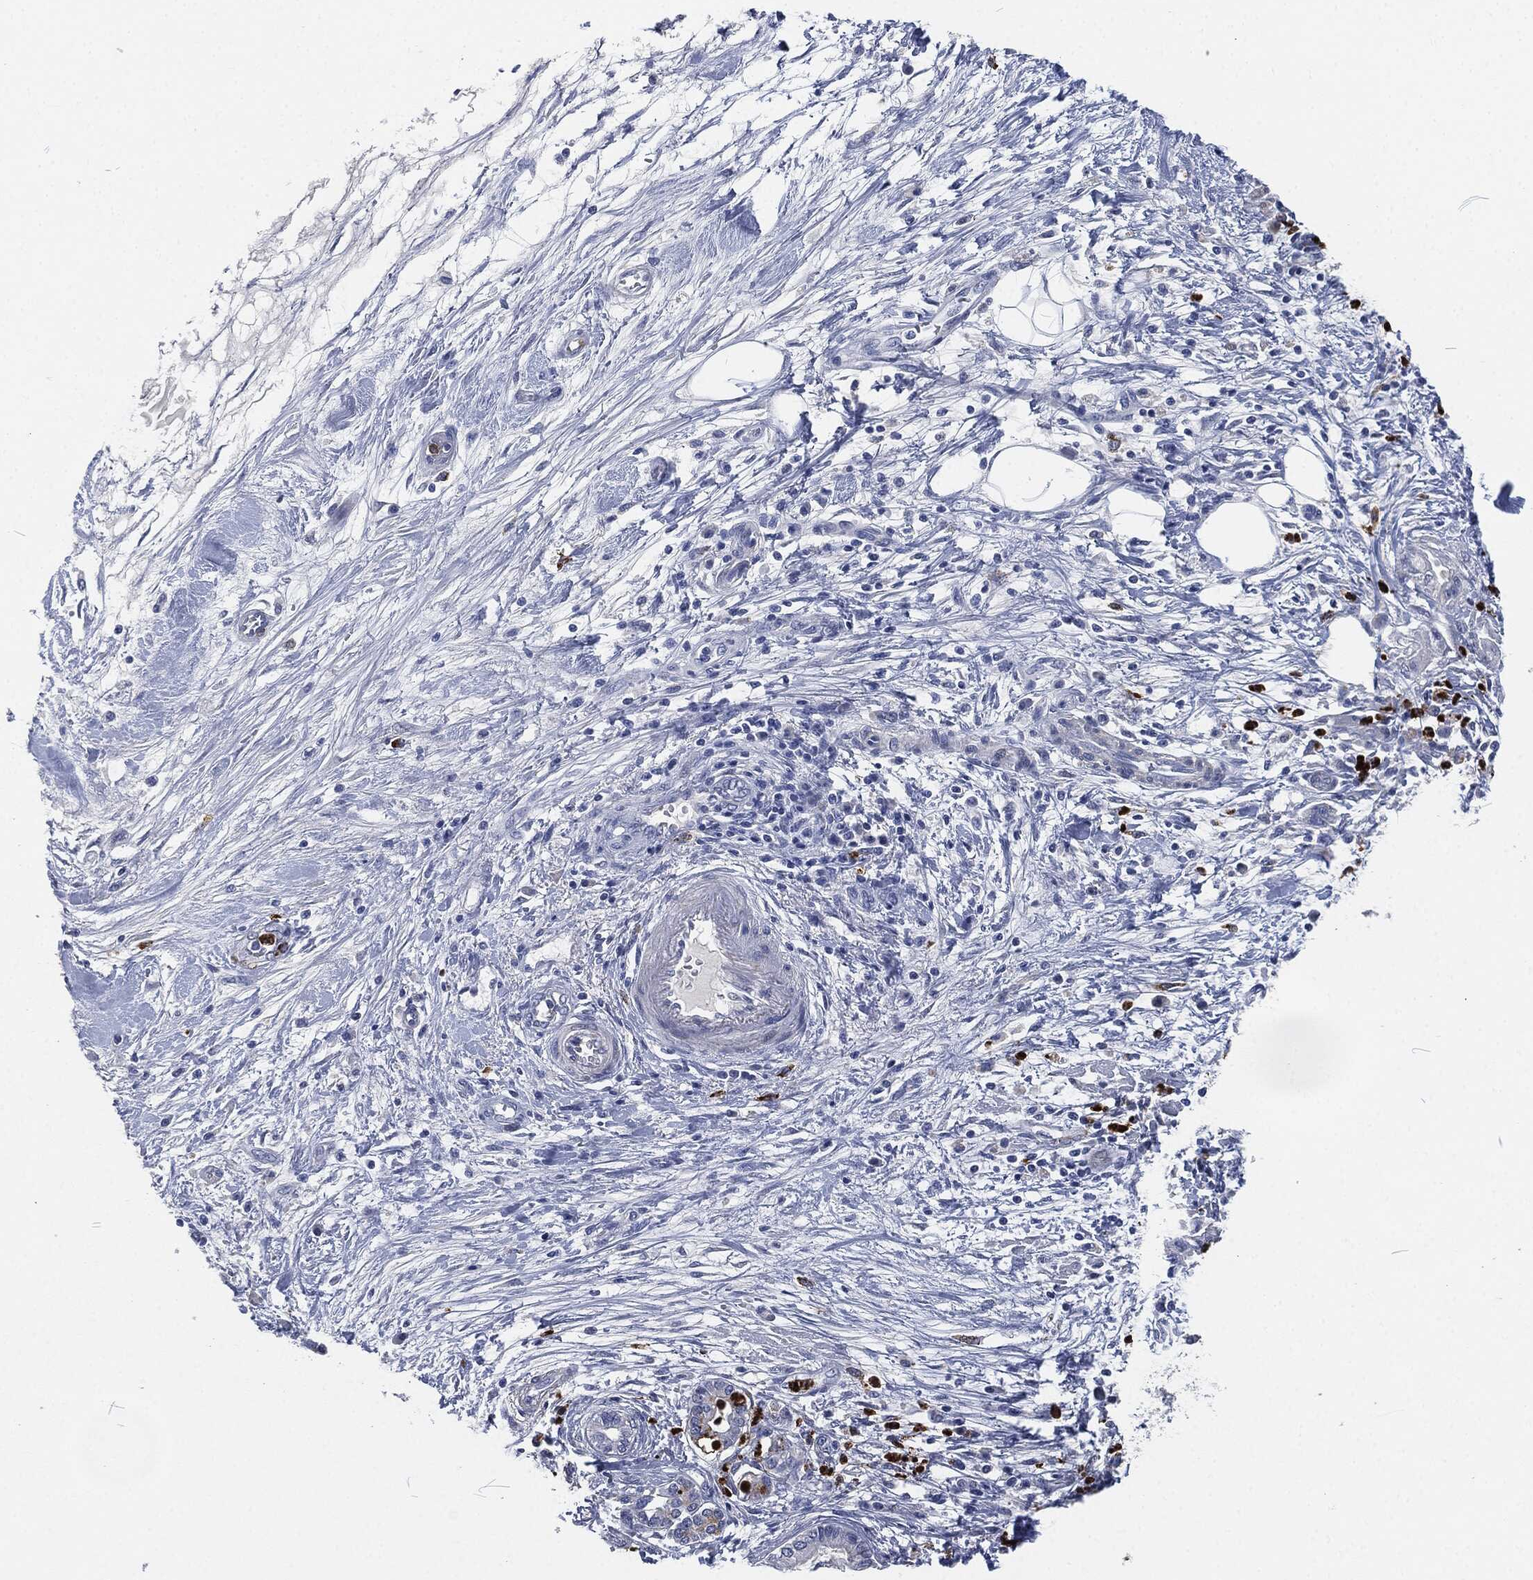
{"staining": {"intensity": "negative", "quantity": "none", "location": "none"}, "tissue": "pancreatic cancer", "cell_type": "Tumor cells", "image_type": "cancer", "snomed": [{"axis": "morphology", "description": "Adenocarcinoma, NOS"}, {"axis": "topography", "description": "Pancreas"}], "caption": "Tumor cells show no significant expression in pancreatic cancer. The staining is performed using DAB (3,3'-diaminobenzidine) brown chromogen with nuclei counter-stained in using hematoxylin.", "gene": "MPO", "patient": {"sex": "female", "age": 73}}